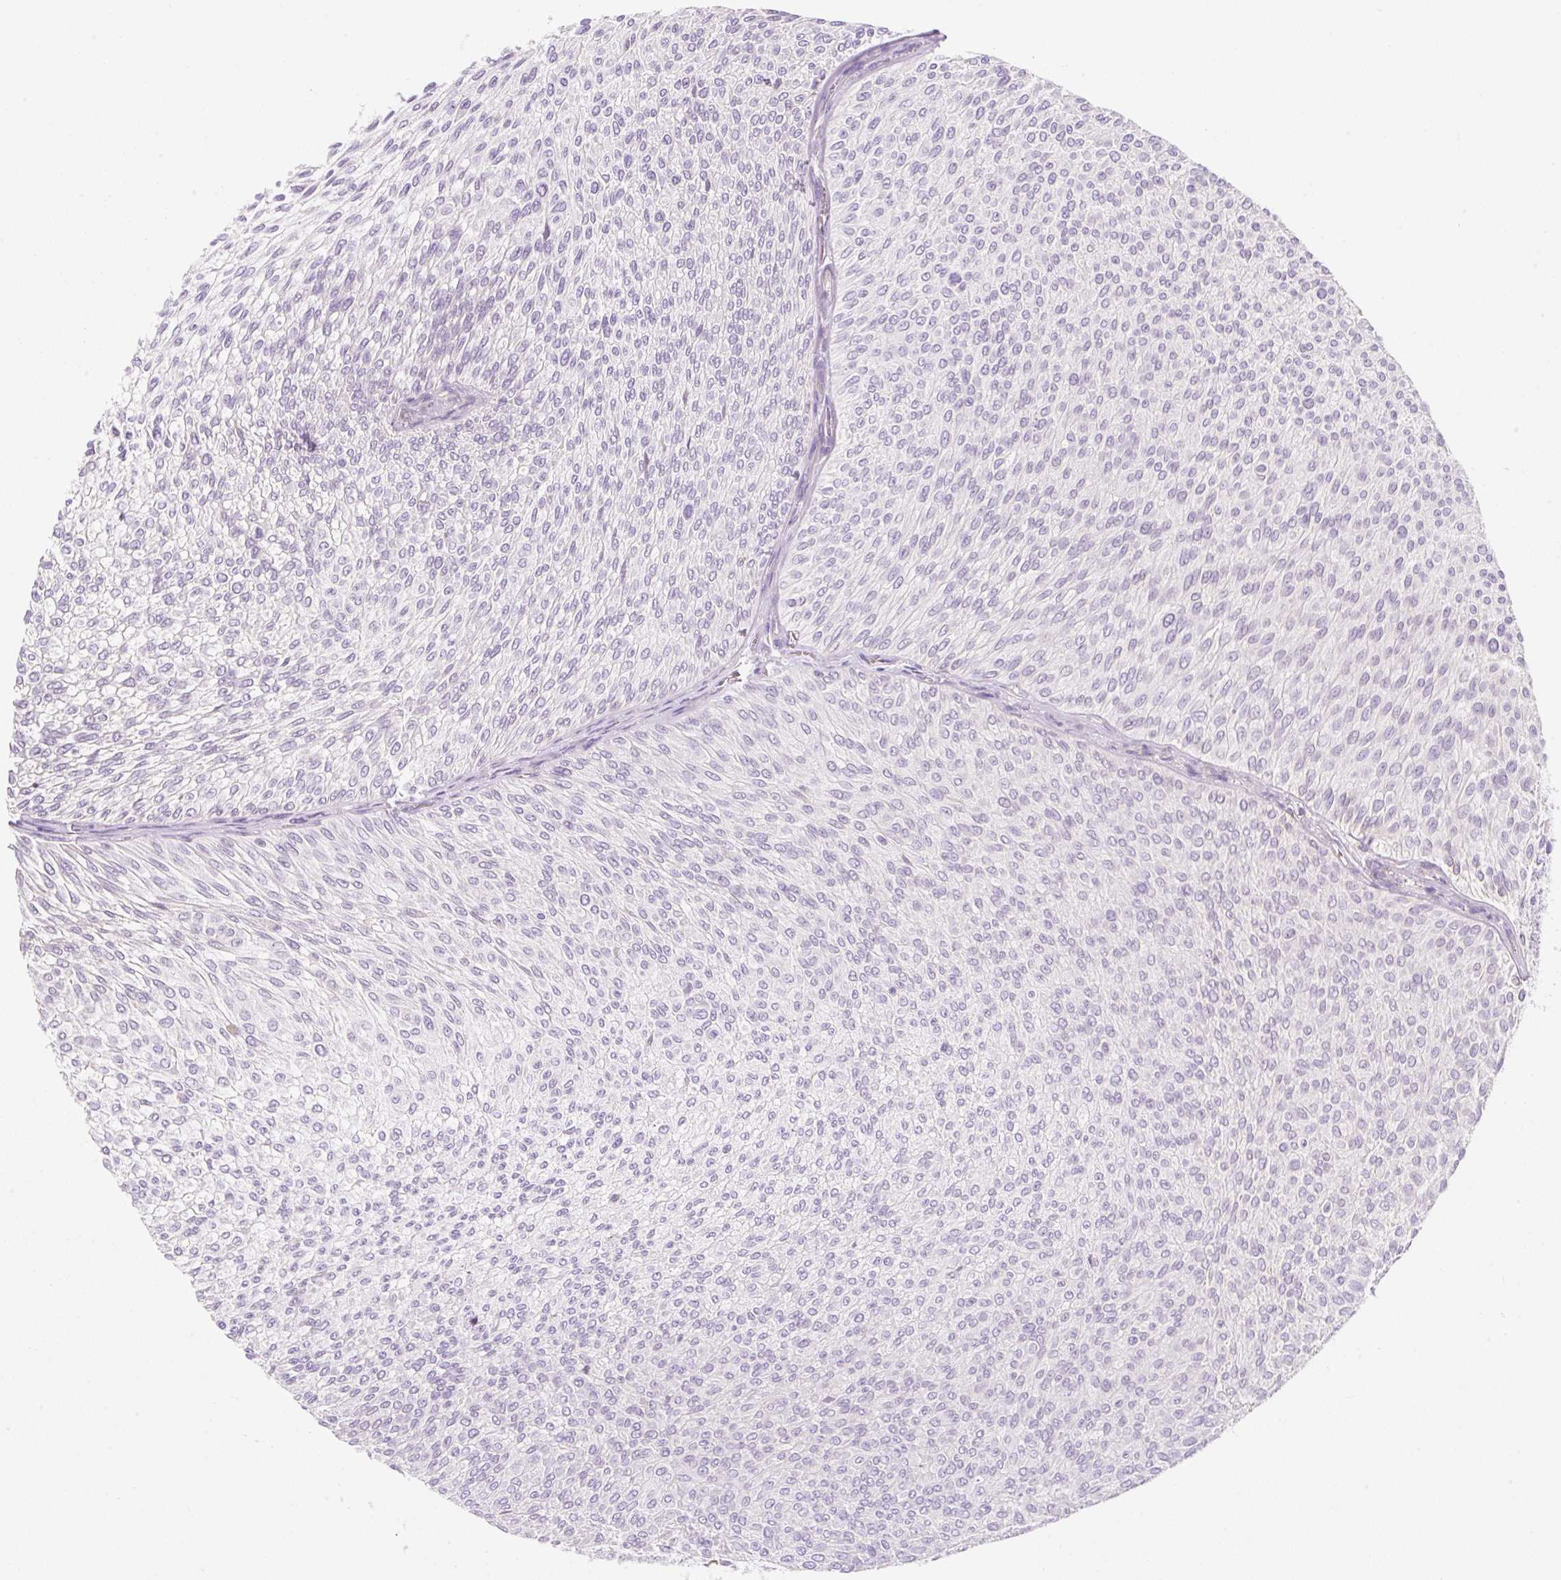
{"staining": {"intensity": "negative", "quantity": "none", "location": "none"}, "tissue": "urothelial cancer", "cell_type": "Tumor cells", "image_type": "cancer", "snomed": [{"axis": "morphology", "description": "Urothelial carcinoma, Low grade"}, {"axis": "topography", "description": "Urinary bladder"}], "caption": "Tumor cells show no significant protein positivity in urothelial cancer.", "gene": "ZNF121", "patient": {"sex": "male", "age": 91}}